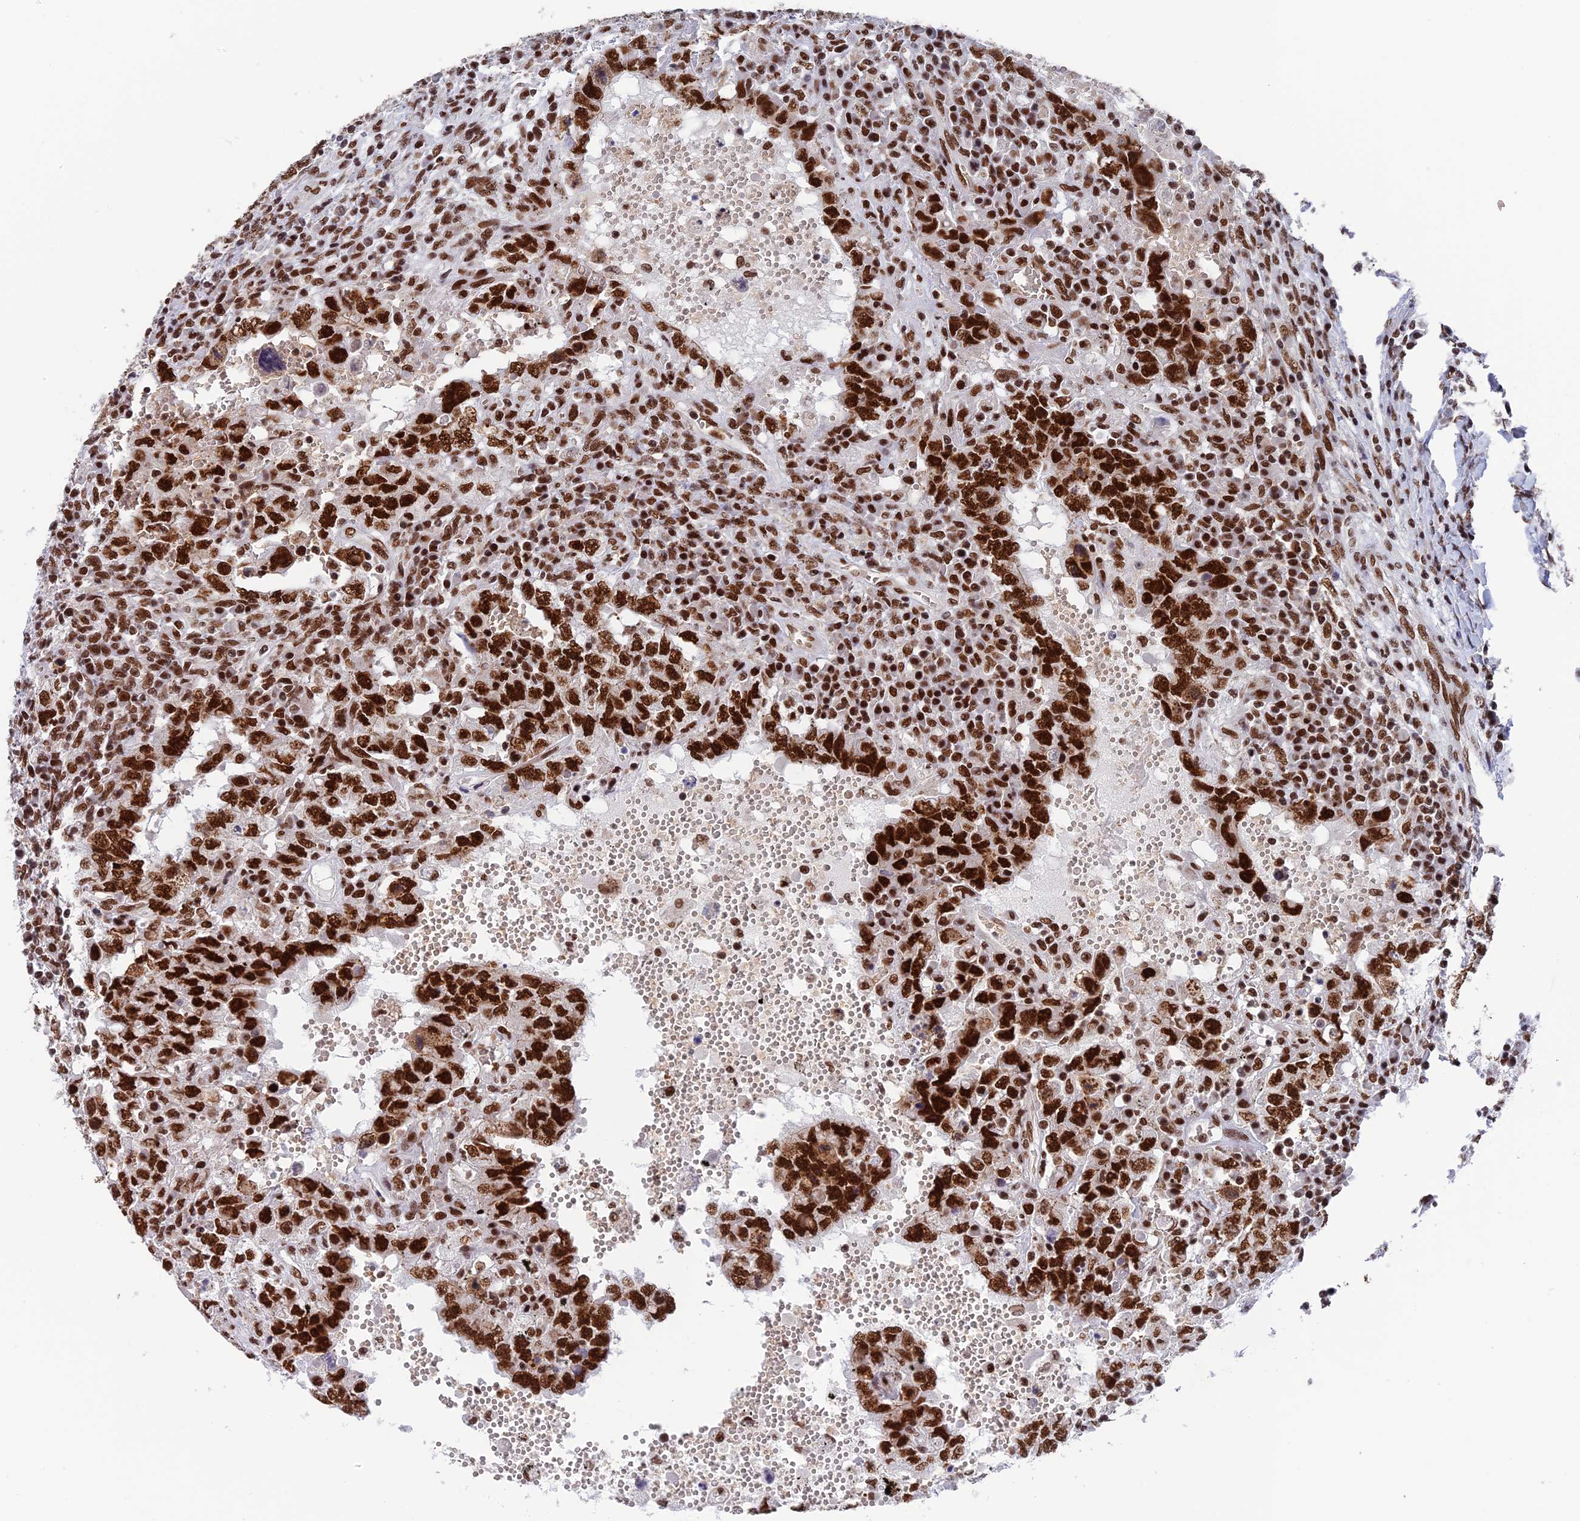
{"staining": {"intensity": "strong", "quantity": ">75%", "location": "nuclear"}, "tissue": "testis cancer", "cell_type": "Tumor cells", "image_type": "cancer", "snomed": [{"axis": "morphology", "description": "Carcinoma, Embryonal, NOS"}, {"axis": "topography", "description": "Testis"}], "caption": "This micrograph demonstrates immunohistochemistry staining of testis cancer (embryonal carcinoma), with high strong nuclear expression in about >75% of tumor cells.", "gene": "EEF1AKMT3", "patient": {"sex": "male", "age": 26}}